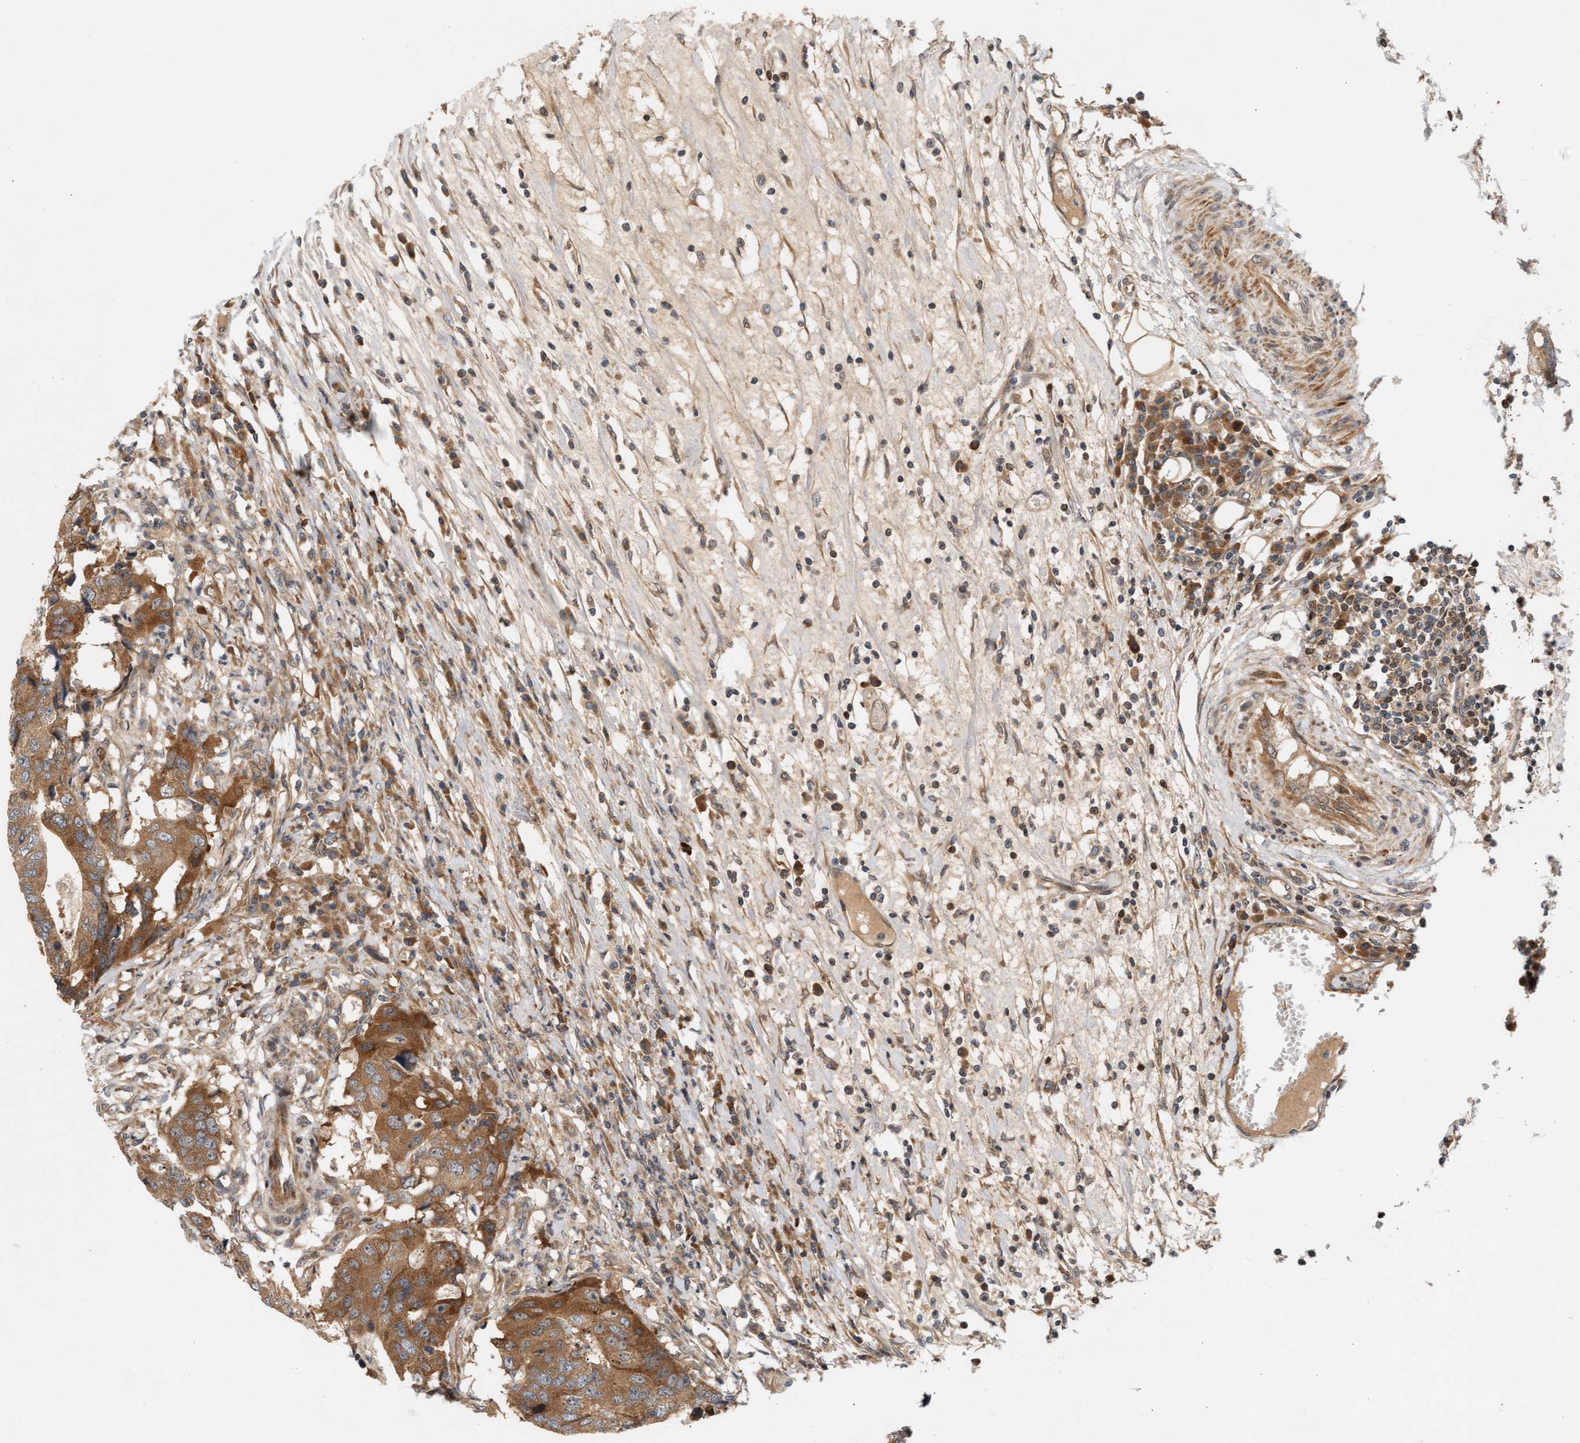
{"staining": {"intensity": "moderate", "quantity": ">75%", "location": "cytoplasmic/membranous"}, "tissue": "colorectal cancer", "cell_type": "Tumor cells", "image_type": "cancer", "snomed": [{"axis": "morphology", "description": "Adenocarcinoma, NOS"}, {"axis": "topography", "description": "Colon"}], "caption": "Immunohistochemistry (DAB (3,3'-diaminobenzidine)) staining of human colorectal cancer reveals moderate cytoplasmic/membranous protein staining in about >75% of tumor cells.", "gene": "BAHCC1", "patient": {"sex": "male", "age": 71}}